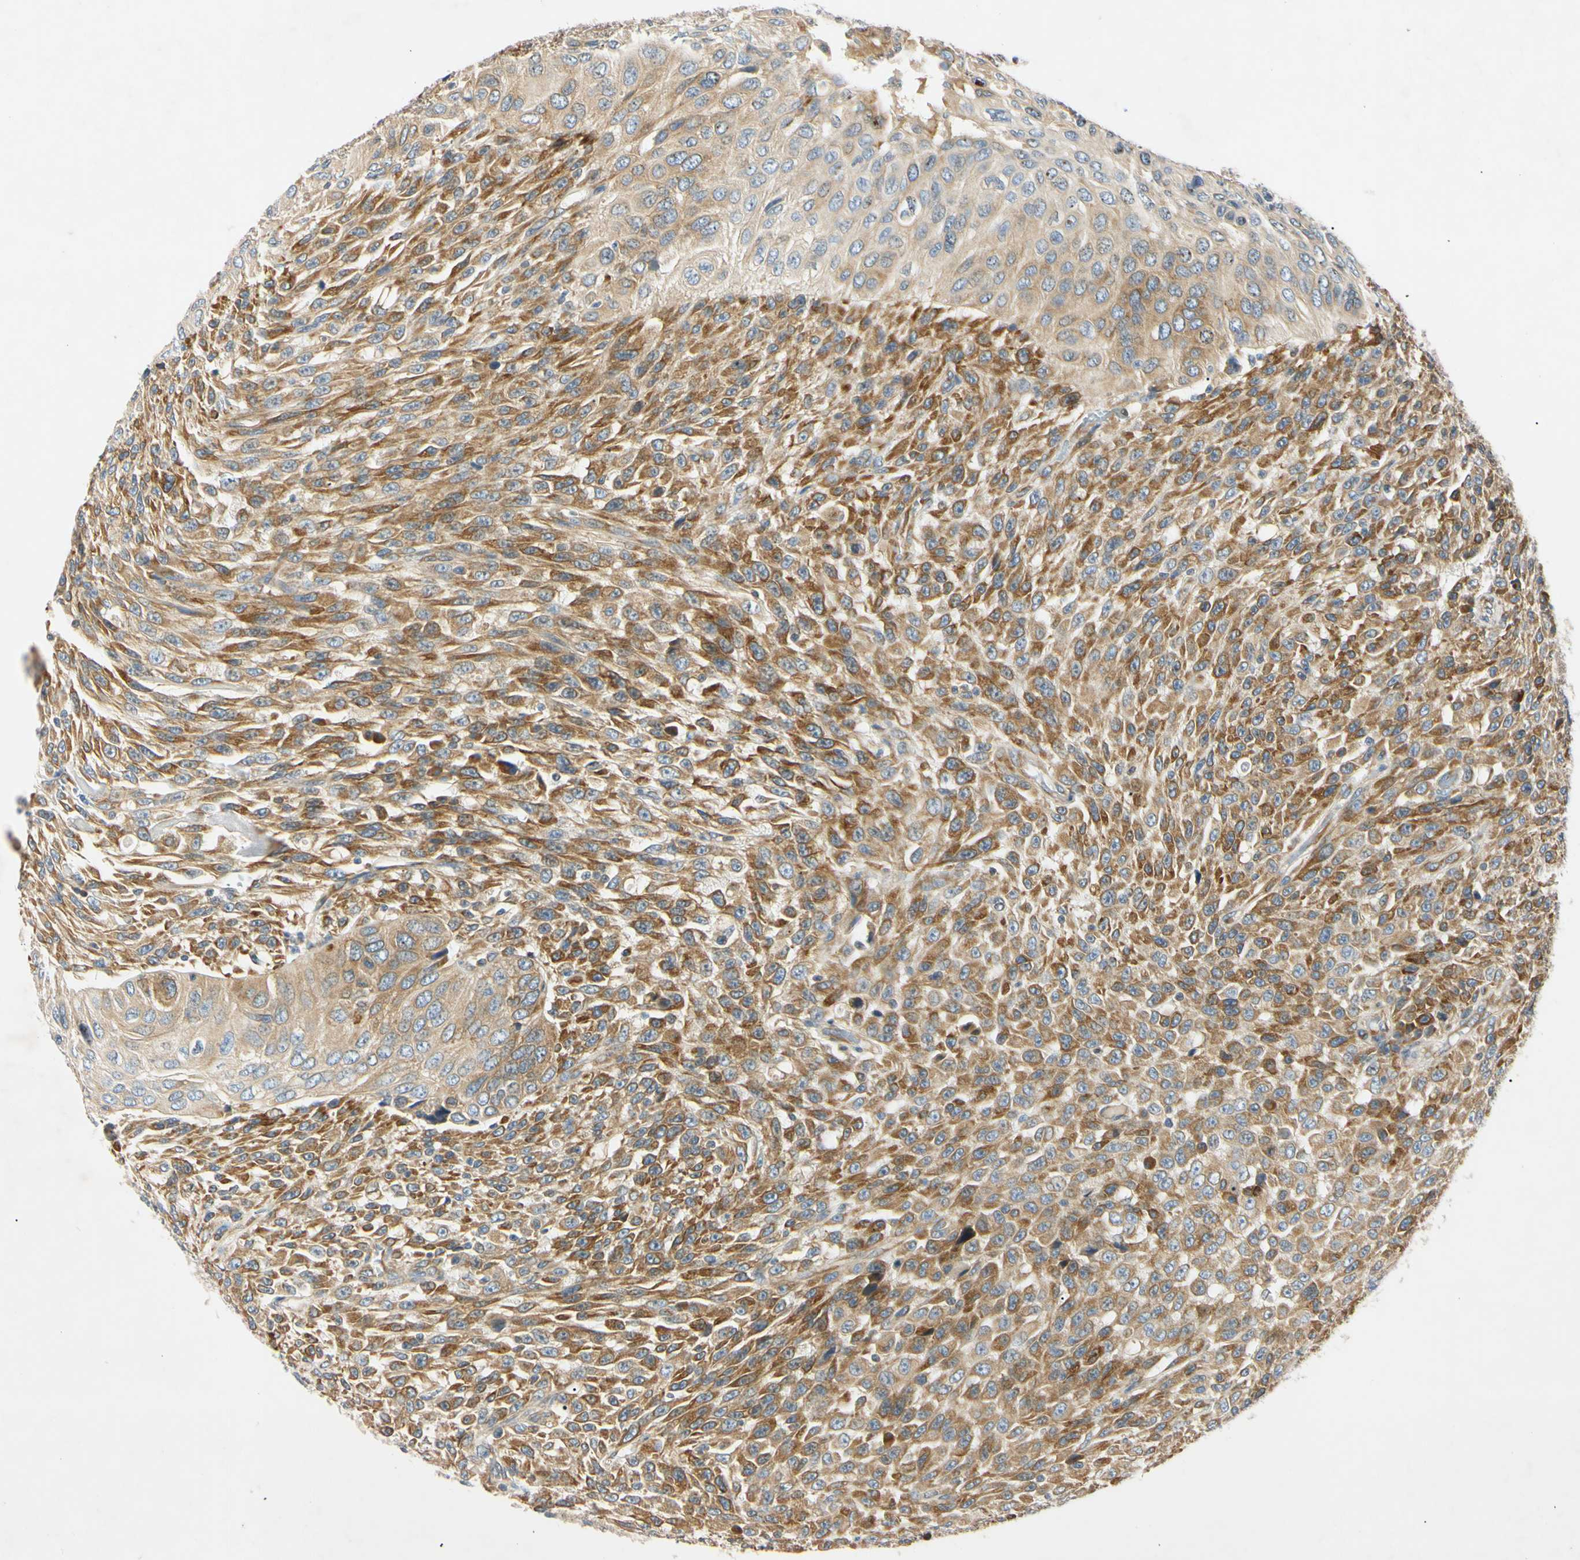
{"staining": {"intensity": "moderate", "quantity": ">75%", "location": "cytoplasmic/membranous"}, "tissue": "urothelial cancer", "cell_type": "Tumor cells", "image_type": "cancer", "snomed": [{"axis": "morphology", "description": "Urothelial carcinoma, High grade"}, {"axis": "topography", "description": "Urinary bladder"}], "caption": "Approximately >75% of tumor cells in urothelial cancer display moderate cytoplasmic/membranous protein expression as visualized by brown immunohistochemical staining.", "gene": "DNAJB12", "patient": {"sex": "male", "age": 66}}